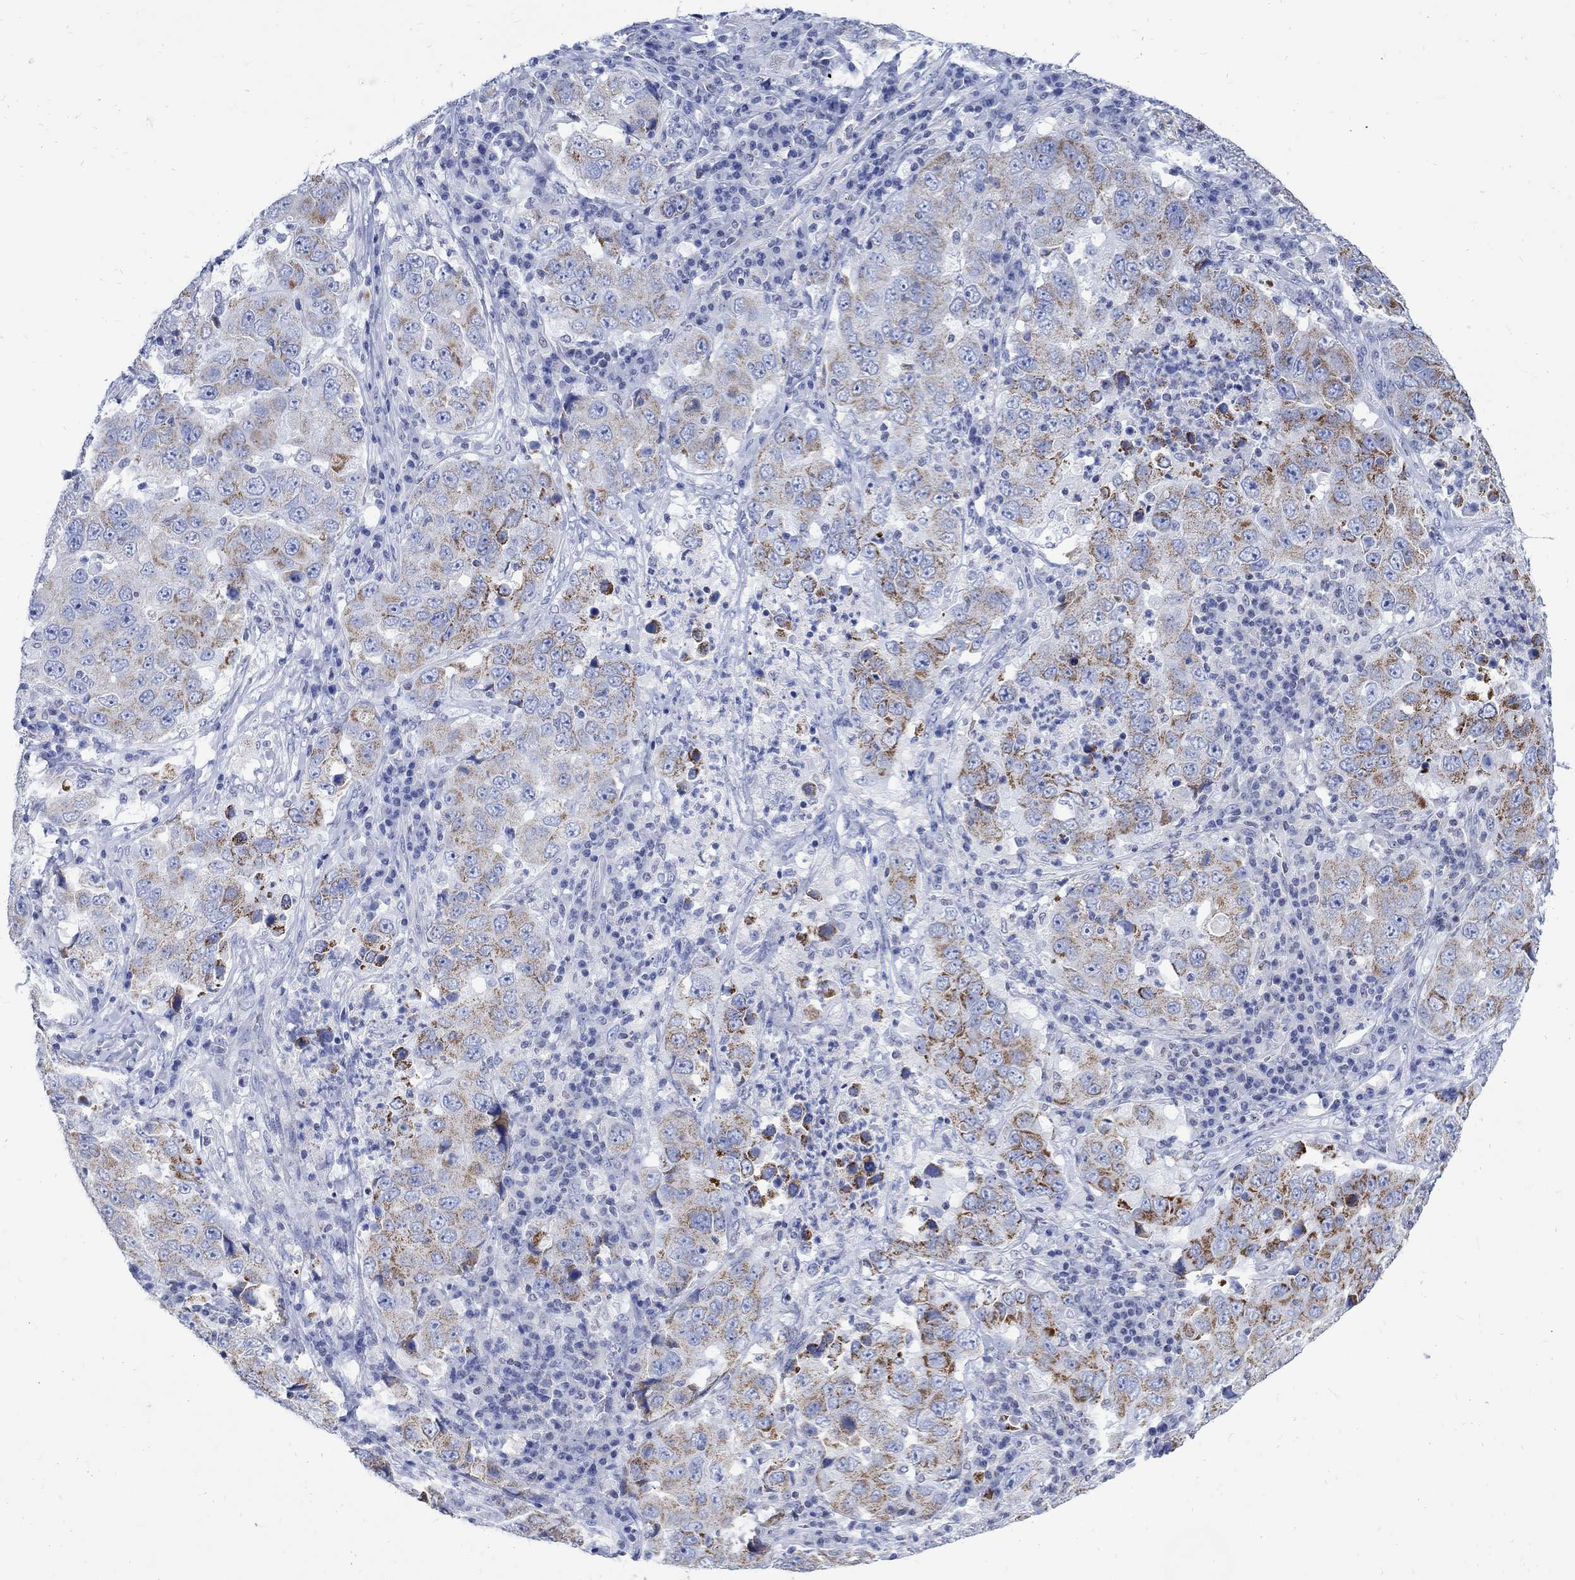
{"staining": {"intensity": "strong", "quantity": "<25%", "location": "cytoplasmic/membranous"}, "tissue": "lung cancer", "cell_type": "Tumor cells", "image_type": "cancer", "snomed": [{"axis": "morphology", "description": "Adenocarcinoma, NOS"}, {"axis": "topography", "description": "Lung"}], "caption": "Protein expression analysis of human lung adenocarcinoma reveals strong cytoplasmic/membranous positivity in approximately <25% of tumor cells.", "gene": "CPLX2", "patient": {"sex": "male", "age": 73}}